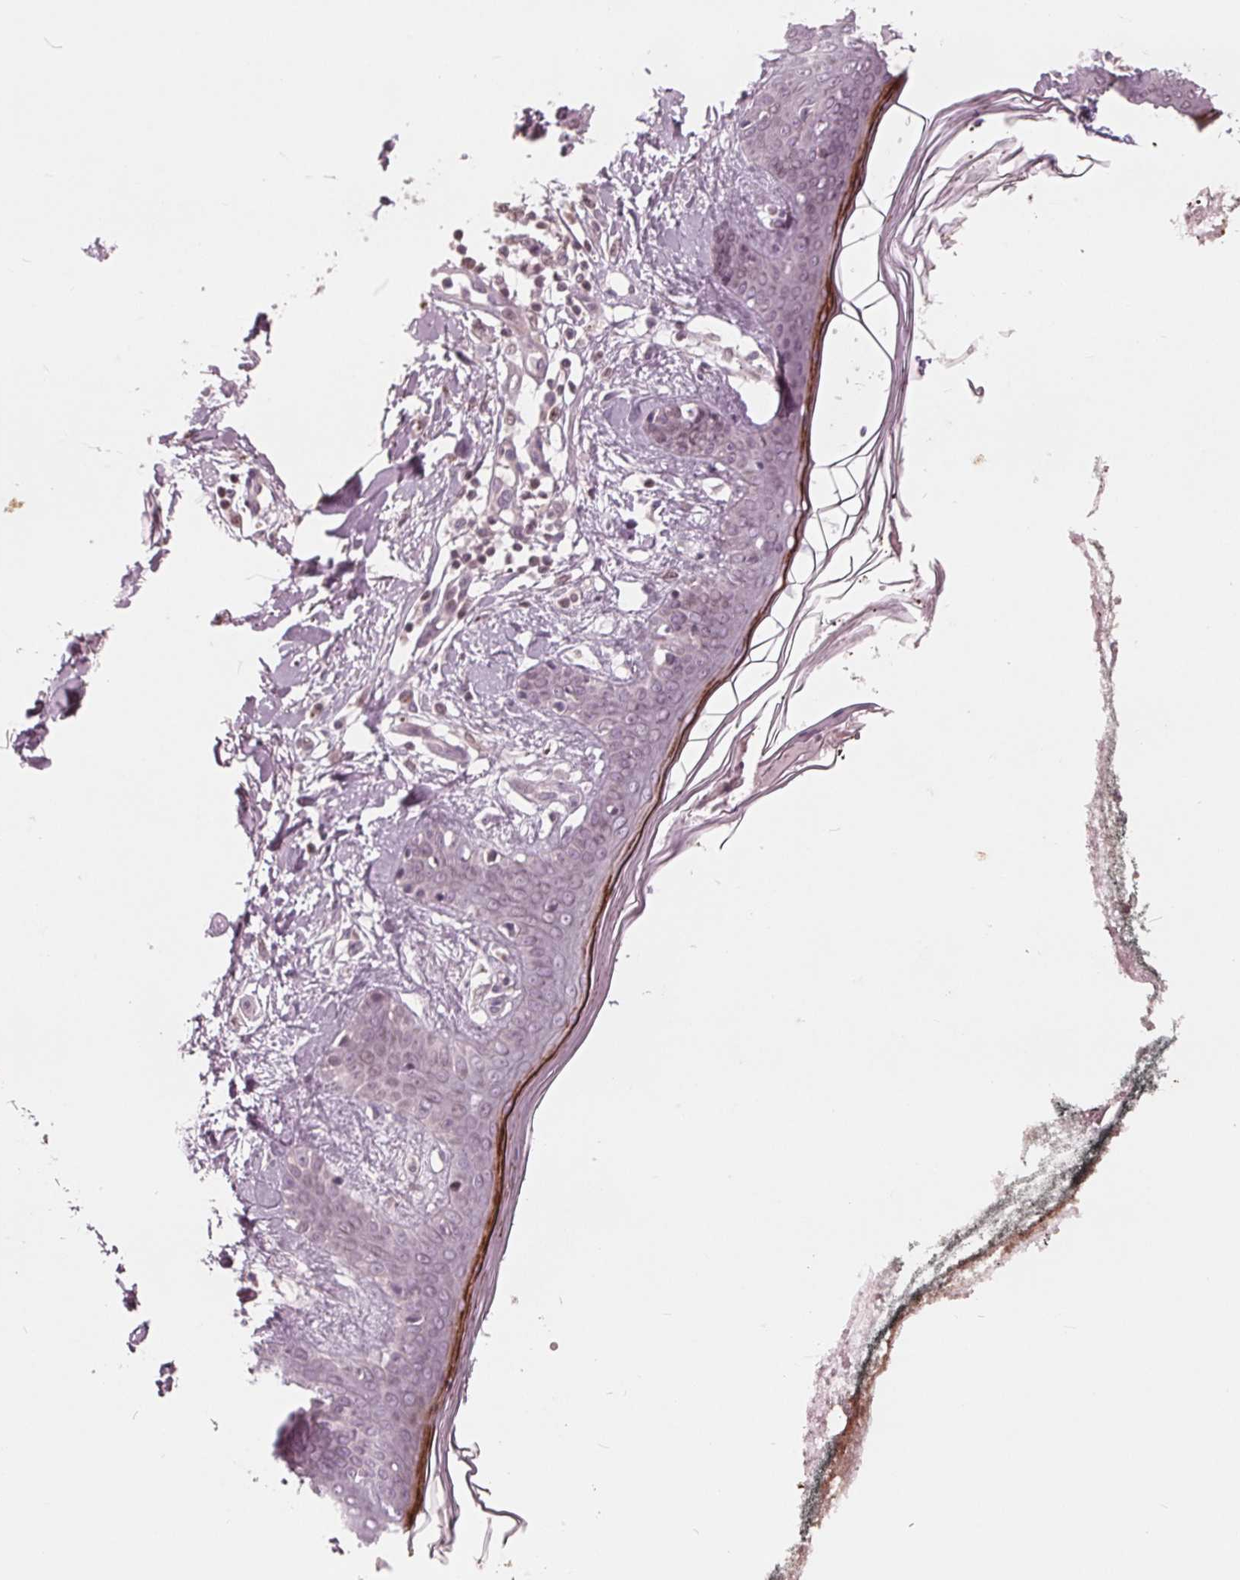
{"staining": {"intensity": "moderate", "quantity": "<25%", "location": "nuclear"}, "tissue": "skin", "cell_type": "Fibroblasts", "image_type": "normal", "snomed": [{"axis": "morphology", "description": "Normal tissue, NOS"}, {"axis": "topography", "description": "Skin"}], "caption": "Normal skin demonstrates moderate nuclear positivity in about <25% of fibroblasts (DAB IHC, brown staining for protein, blue staining for nuclei)..", "gene": "NUP210", "patient": {"sex": "female", "age": 34}}